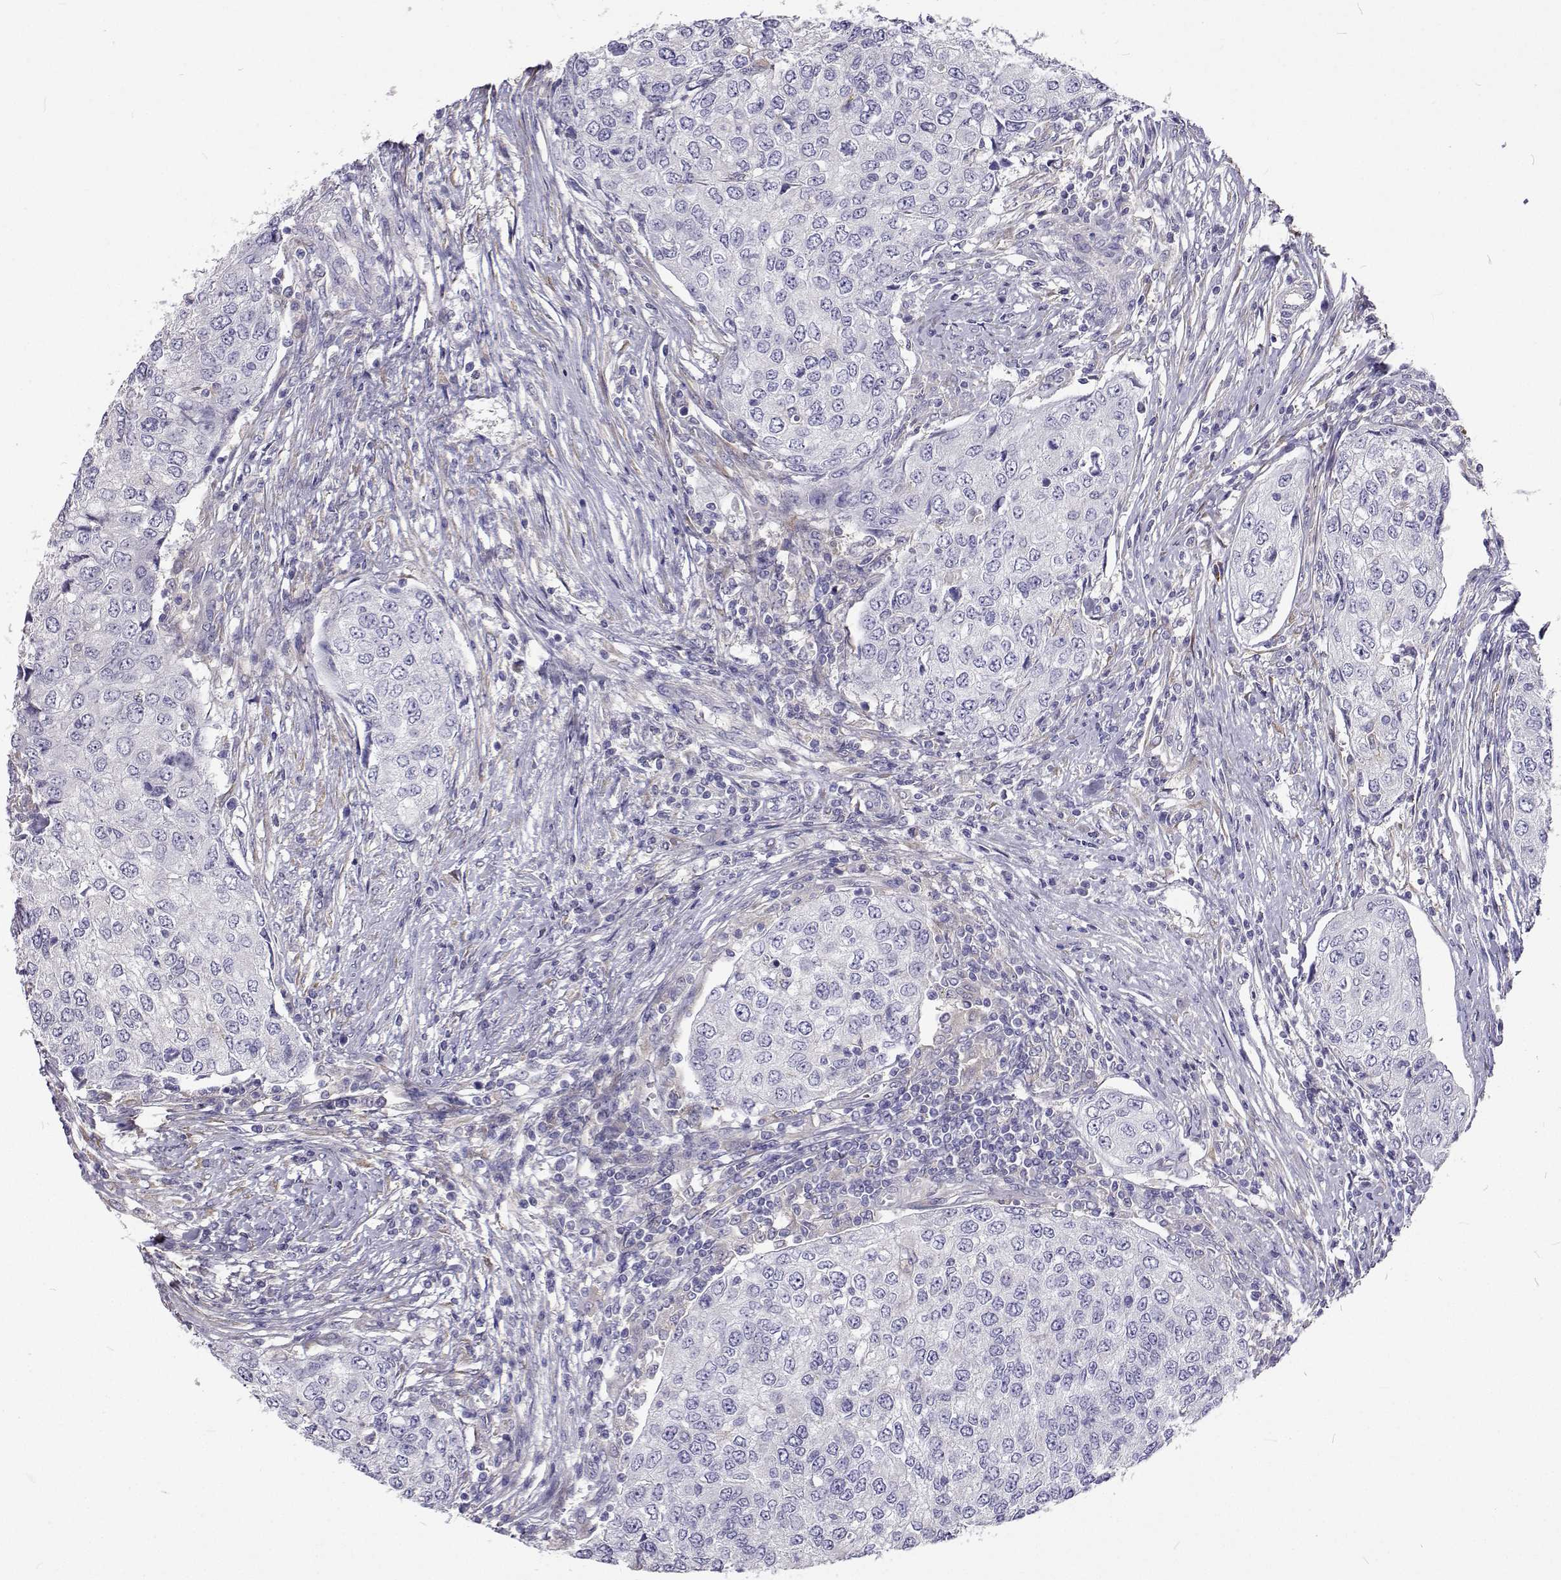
{"staining": {"intensity": "negative", "quantity": "none", "location": "none"}, "tissue": "urothelial cancer", "cell_type": "Tumor cells", "image_type": "cancer", "snomed": [{"axis": "morphology", "description": "Urothelial carcinoma, High grade"}, {"axis": "topography", "description": "Urinary bladder"}], "caption": "Tumor cells show no significant staining in urothelial cancer.", "gene": "LHFPL7", "patient": {"sex": "female", "age": 78}}